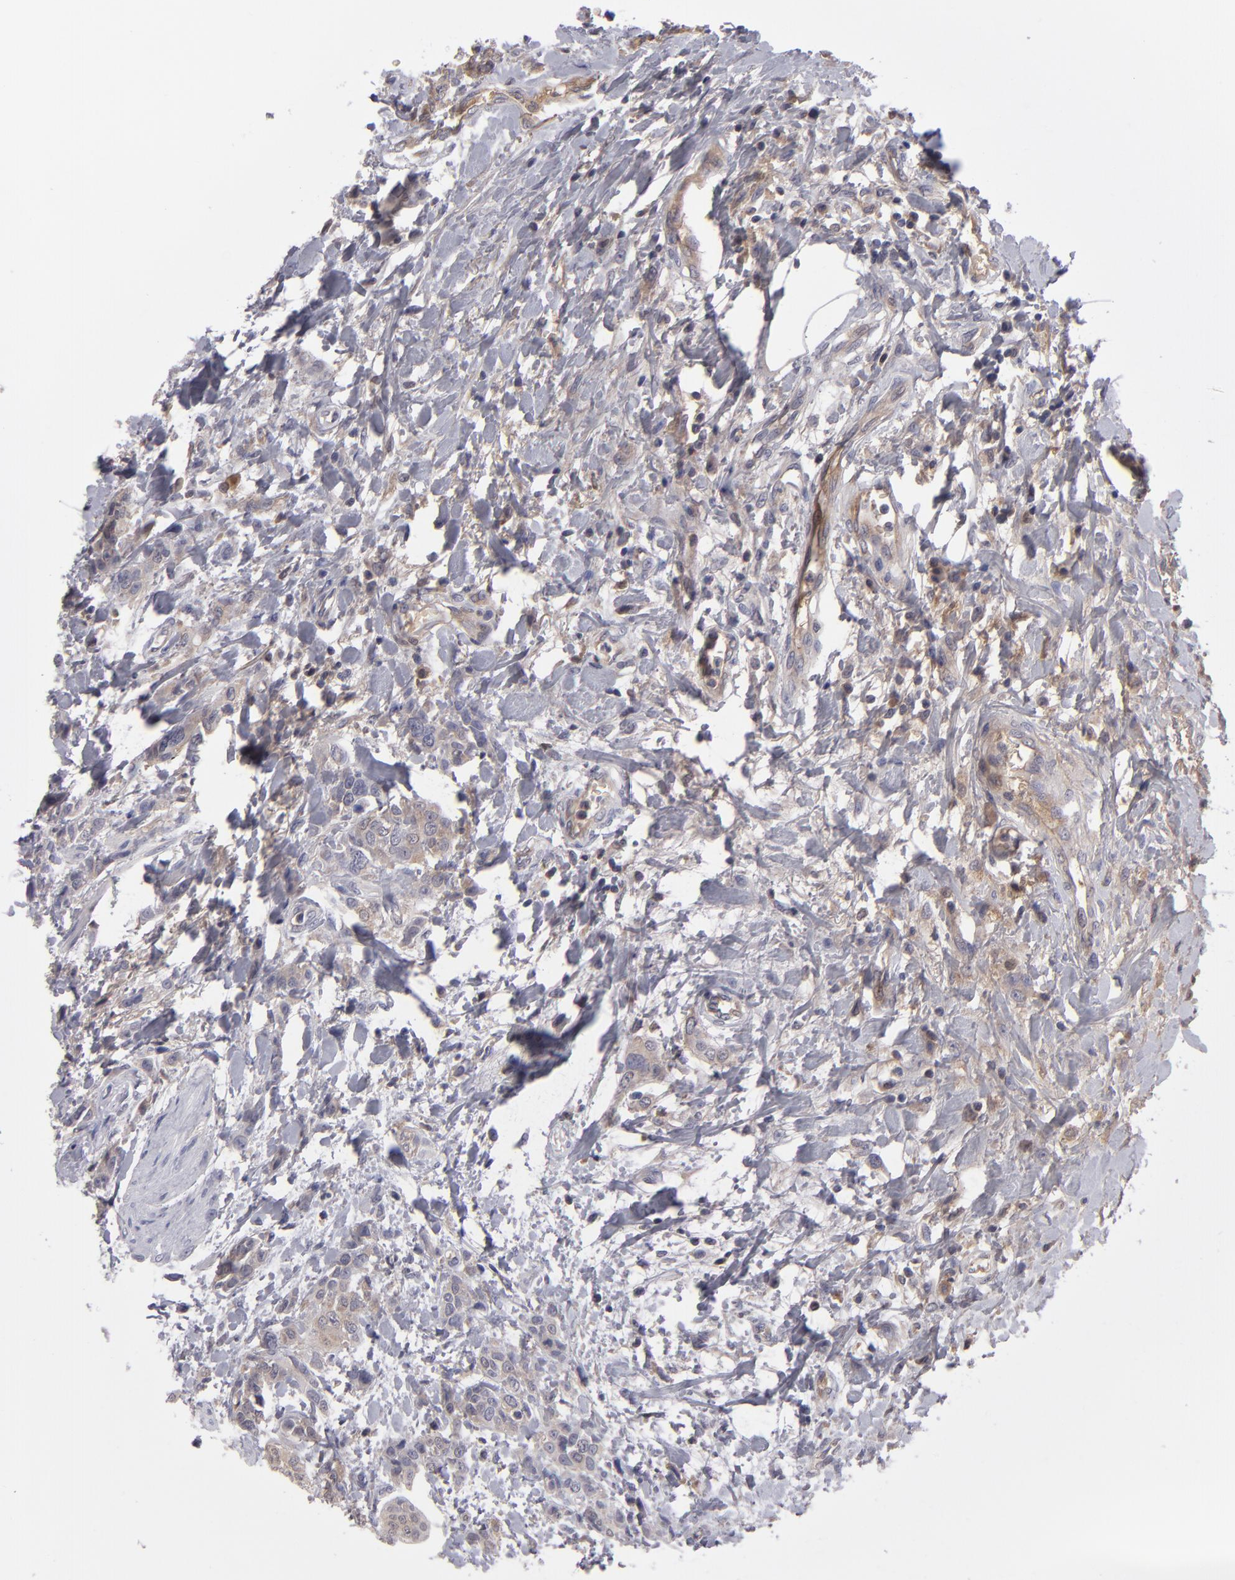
{"staining": {"intensity": "moderate", "quantity": ">75%", "location": "cytoplasmic/membranous"}, "tissue": "urothelial cancer", "cell_type": "Tumor cells", "image_type": "cancer", "snomed": [{"axis": "morphology", "description": "Urothelial carcinoma, High grade"}, {"axis": "topography", "description": "Urinary bladder"}], "caption": "Immunohistochemical staining of human urothelial cancer reveals moderate cytoplasmic/membranous protein staining in approximately >75% of tumor cells.", "gene": "ITIH4", "patient": {"sex": "male", "age": 56}}